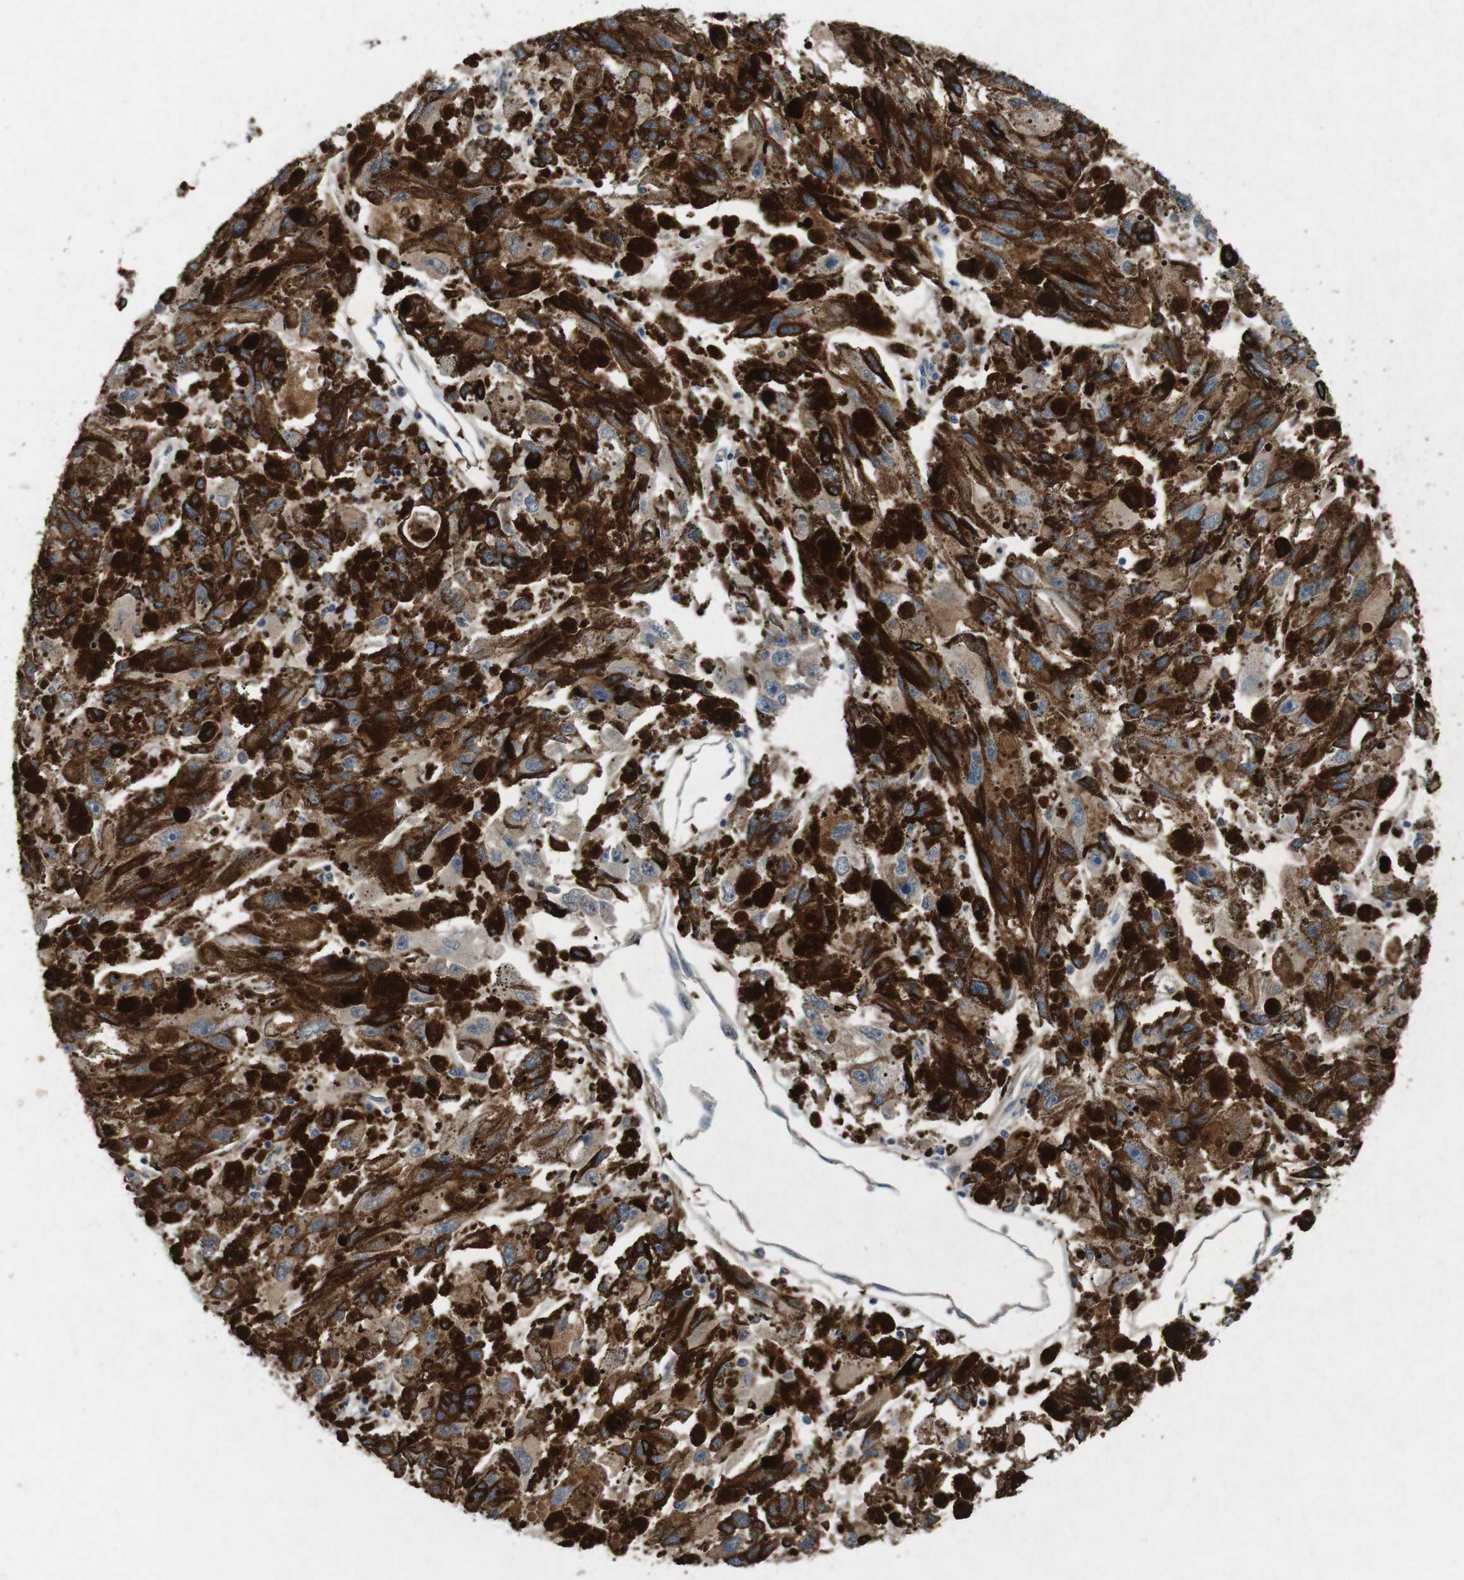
{"staining": {"intensity": "weak", "quantity": "25%-75%", "location": "cytoplasmic/membranous"}, "tissue": "melanoma", "cell_type": "Tumor cells", "image_type": "cancer", "snomed": [{"axis": "morphology", "description": "Malignant melanoma, NOS"}, {"axis": "topography", "description": "Skin"}], "caption": "Protein staining reveals weak cytoplasmic/membranous positivity in about 25%-75% of tumor cells in melanoma.", "gene": "SPTB", "patient": {"sex": "female", "age": 104}}